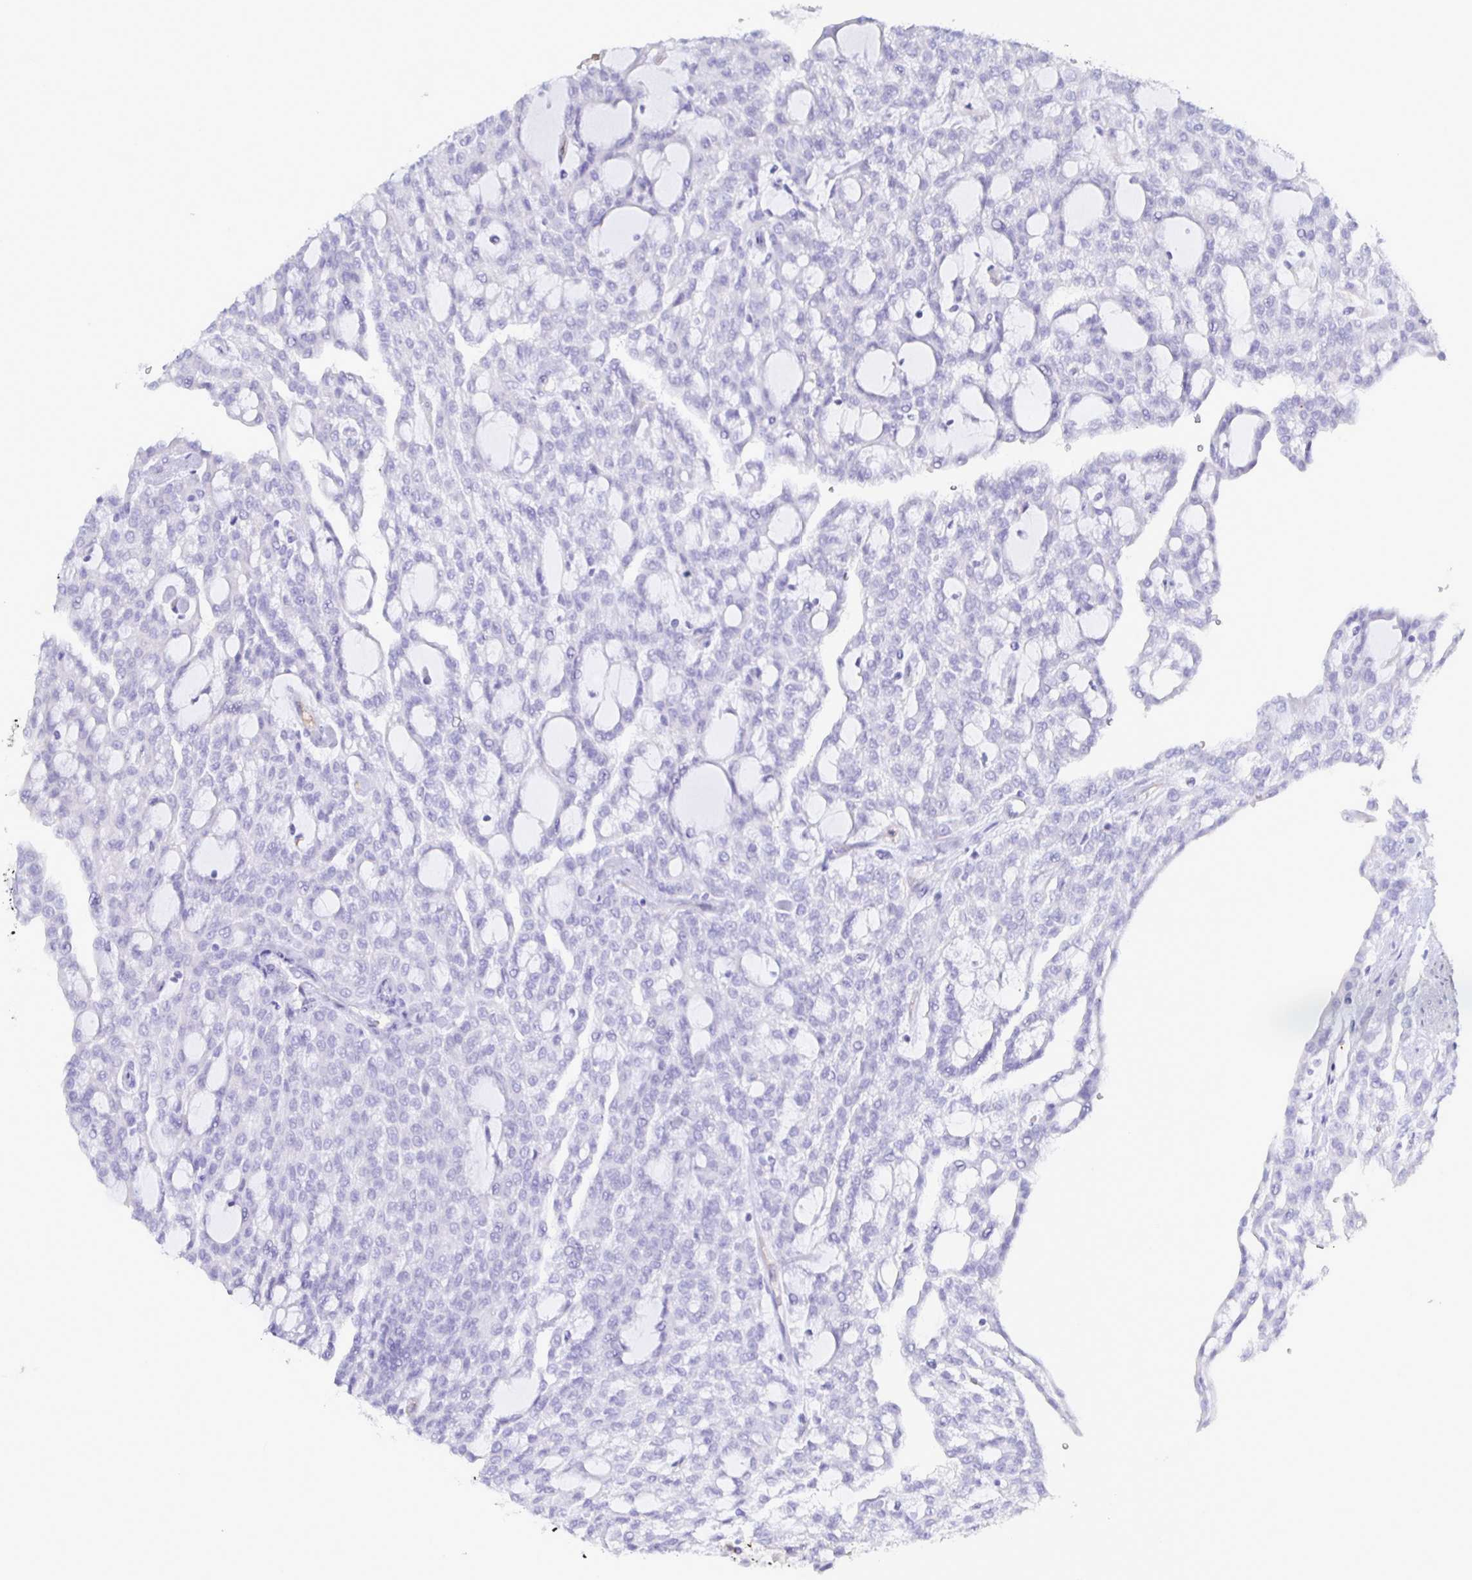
{"staining": {"intensity": "negative", "quantity": "none", "location": "none"}, "tissue": "renal cancer", "cell_type": "Tumor cells", "image_type": "cancer", "snomed": [{"axis": "morphology", "description": "Adenocarcinoma, NOS"}, {"axis": "topography", "description": "Kidney"}], "caption": "Immunohistochemistry (IHC) histopathology image of neoplastic tissue: renal cancer stained with DAB exhibits no significant protein staining in tumor cells.", "gene": "ACSBG2", "patient": {"sex": "male", "age": 63}}